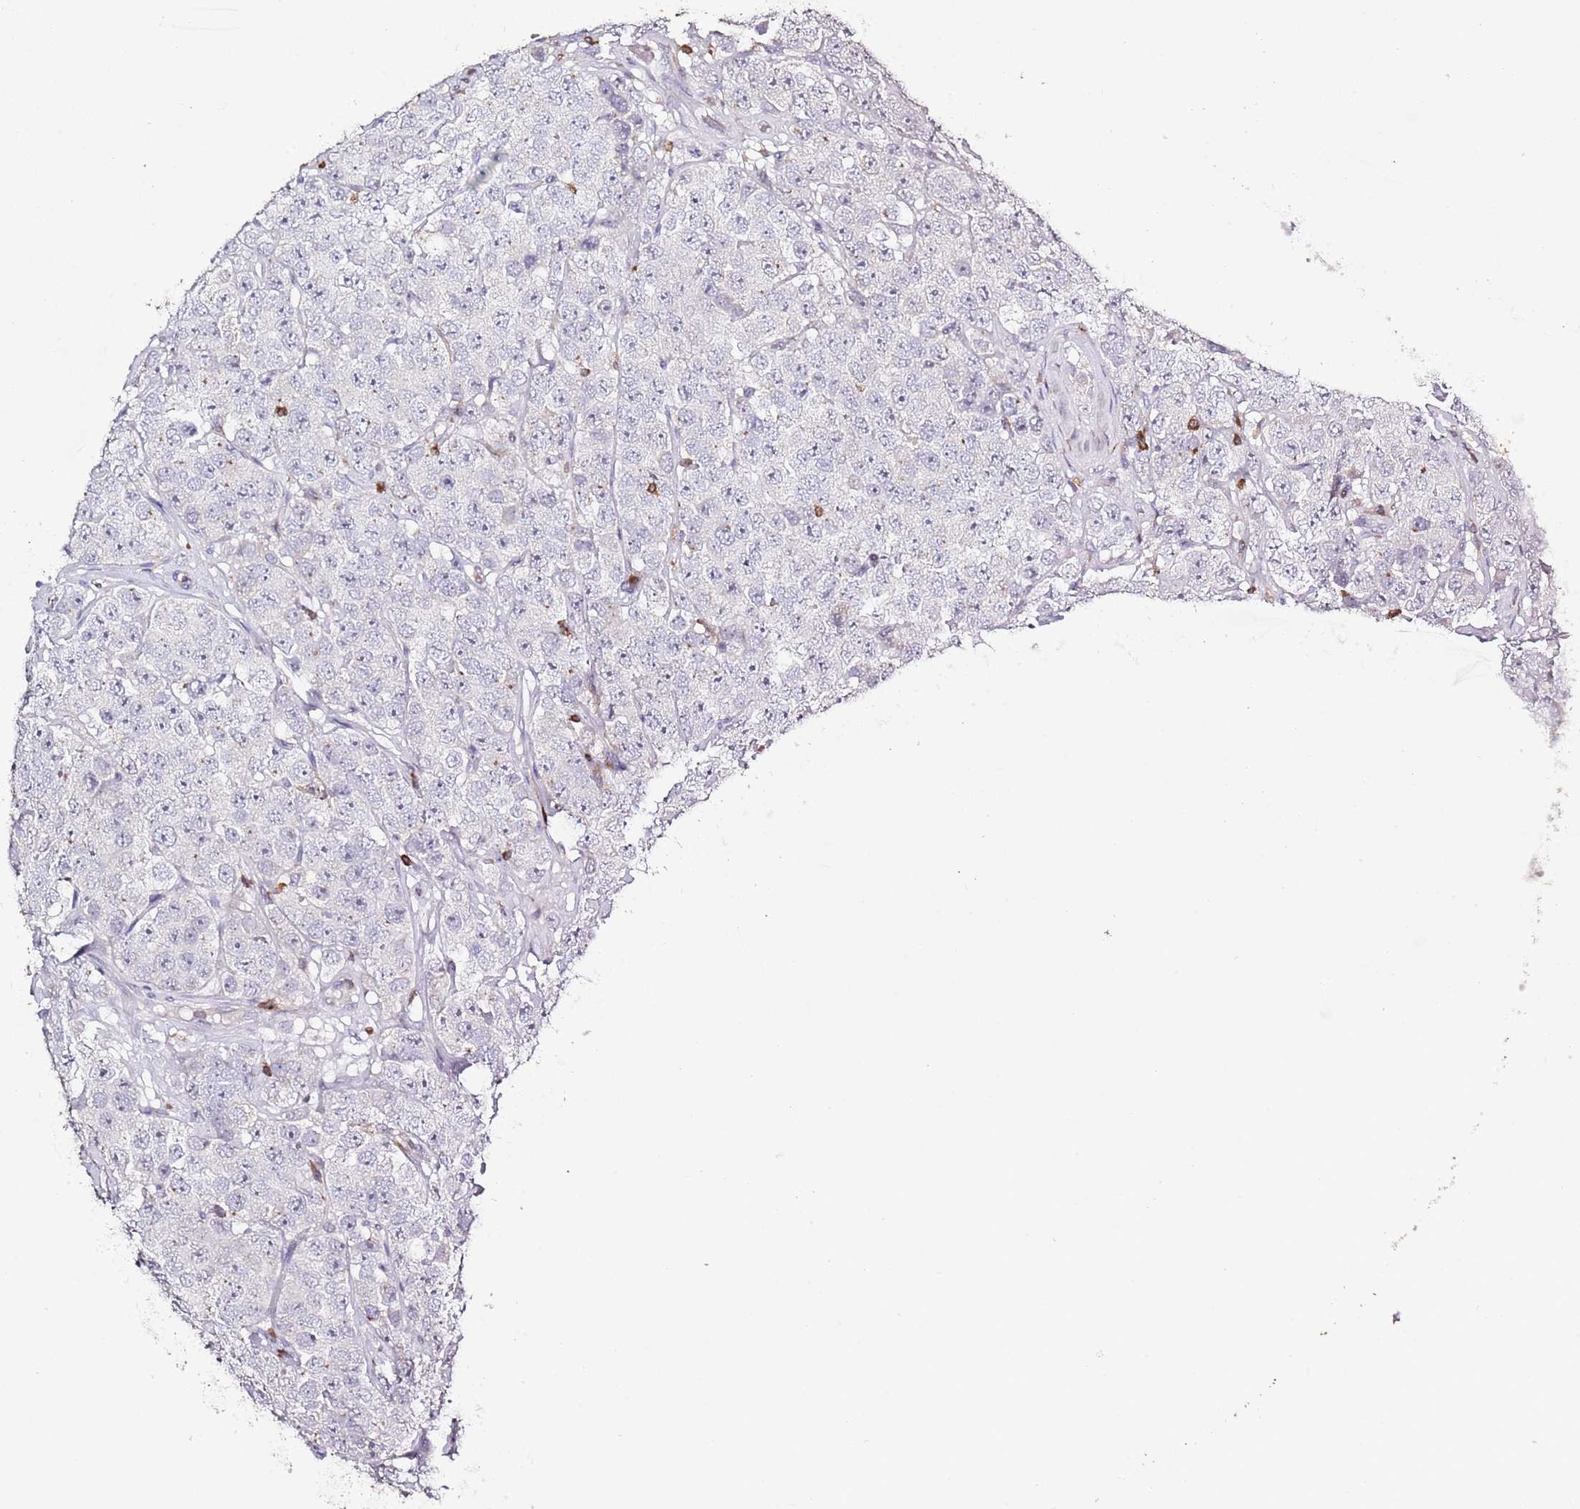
{"staining": {"intensity": "negative", "quantity": "none", "location": "none"}, "tissue": "testis cancer", "cell_type": "Tumor cells", "image_type": "cancer", "snomed": [{"axis": "morphology", "description": "Seminoma, NOS"}, {"axis": "topography", "description": "Testis"}], "caption": "The histopathology image shows no staining of tumor cells in seminoma (testis).", "gene": "LPXN", "patient": {"sex": "male", "age": 28}}